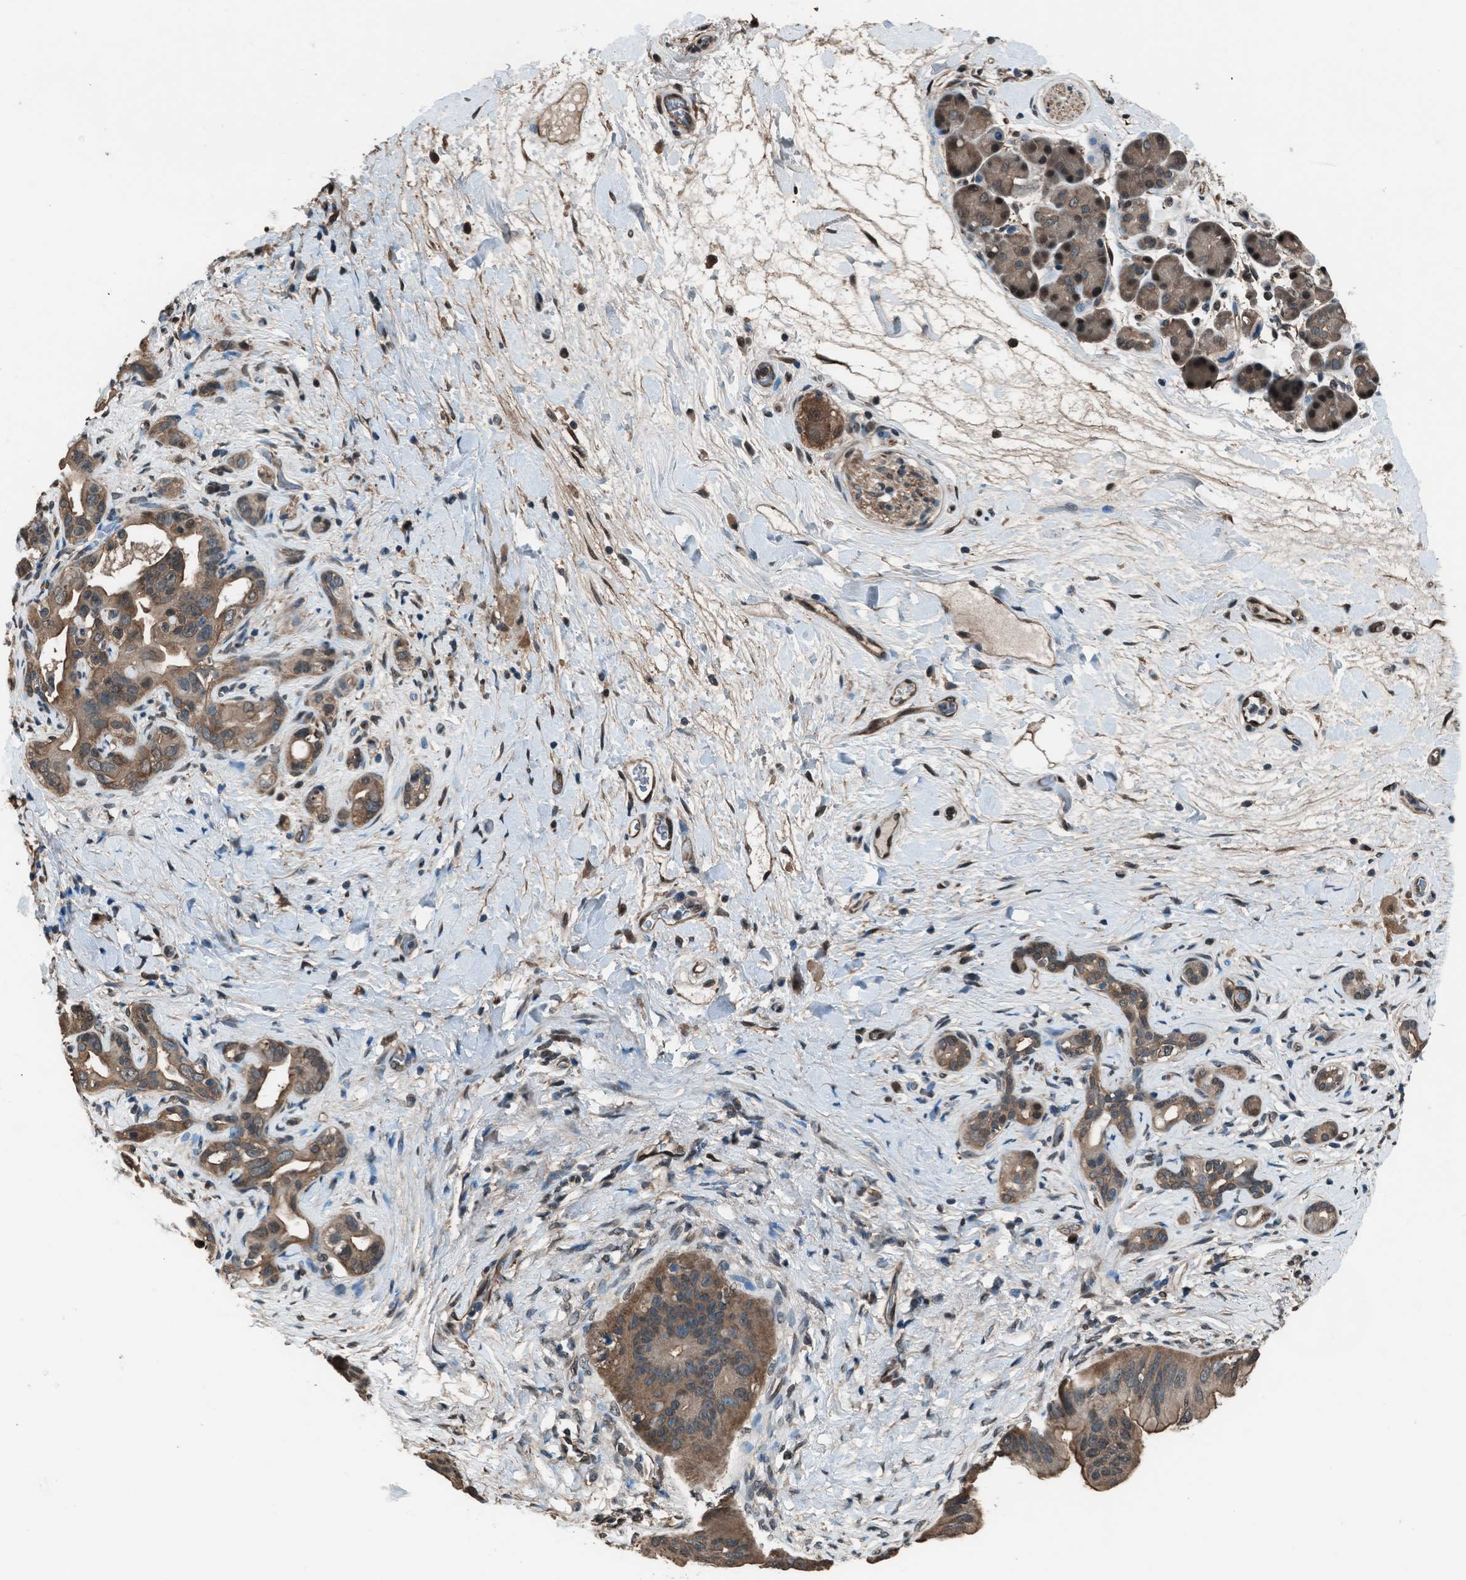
{"staining": {"intensity": "moderate", "quantity": ">75%", "location": "cytoplasmic/membranous"}, "tissue": "pancreatic cancer", "cell_type": "Tumor cells", "image_type": "cancer", "snomed": [{"axis": "morphology", "description": "Adenocarcinoma, NOS"}, {"axis": "topography", "description": "Pancreas"}], "caption": "Immunohistochemistry of pancreatic cancer (adenocarcinoma) reveals medium levels of moderate cytoplasmic/membranous staining in about >75% of tumor cells.", "gene": "YWHAG", "patient": {"sex": "male", "age": 55}}